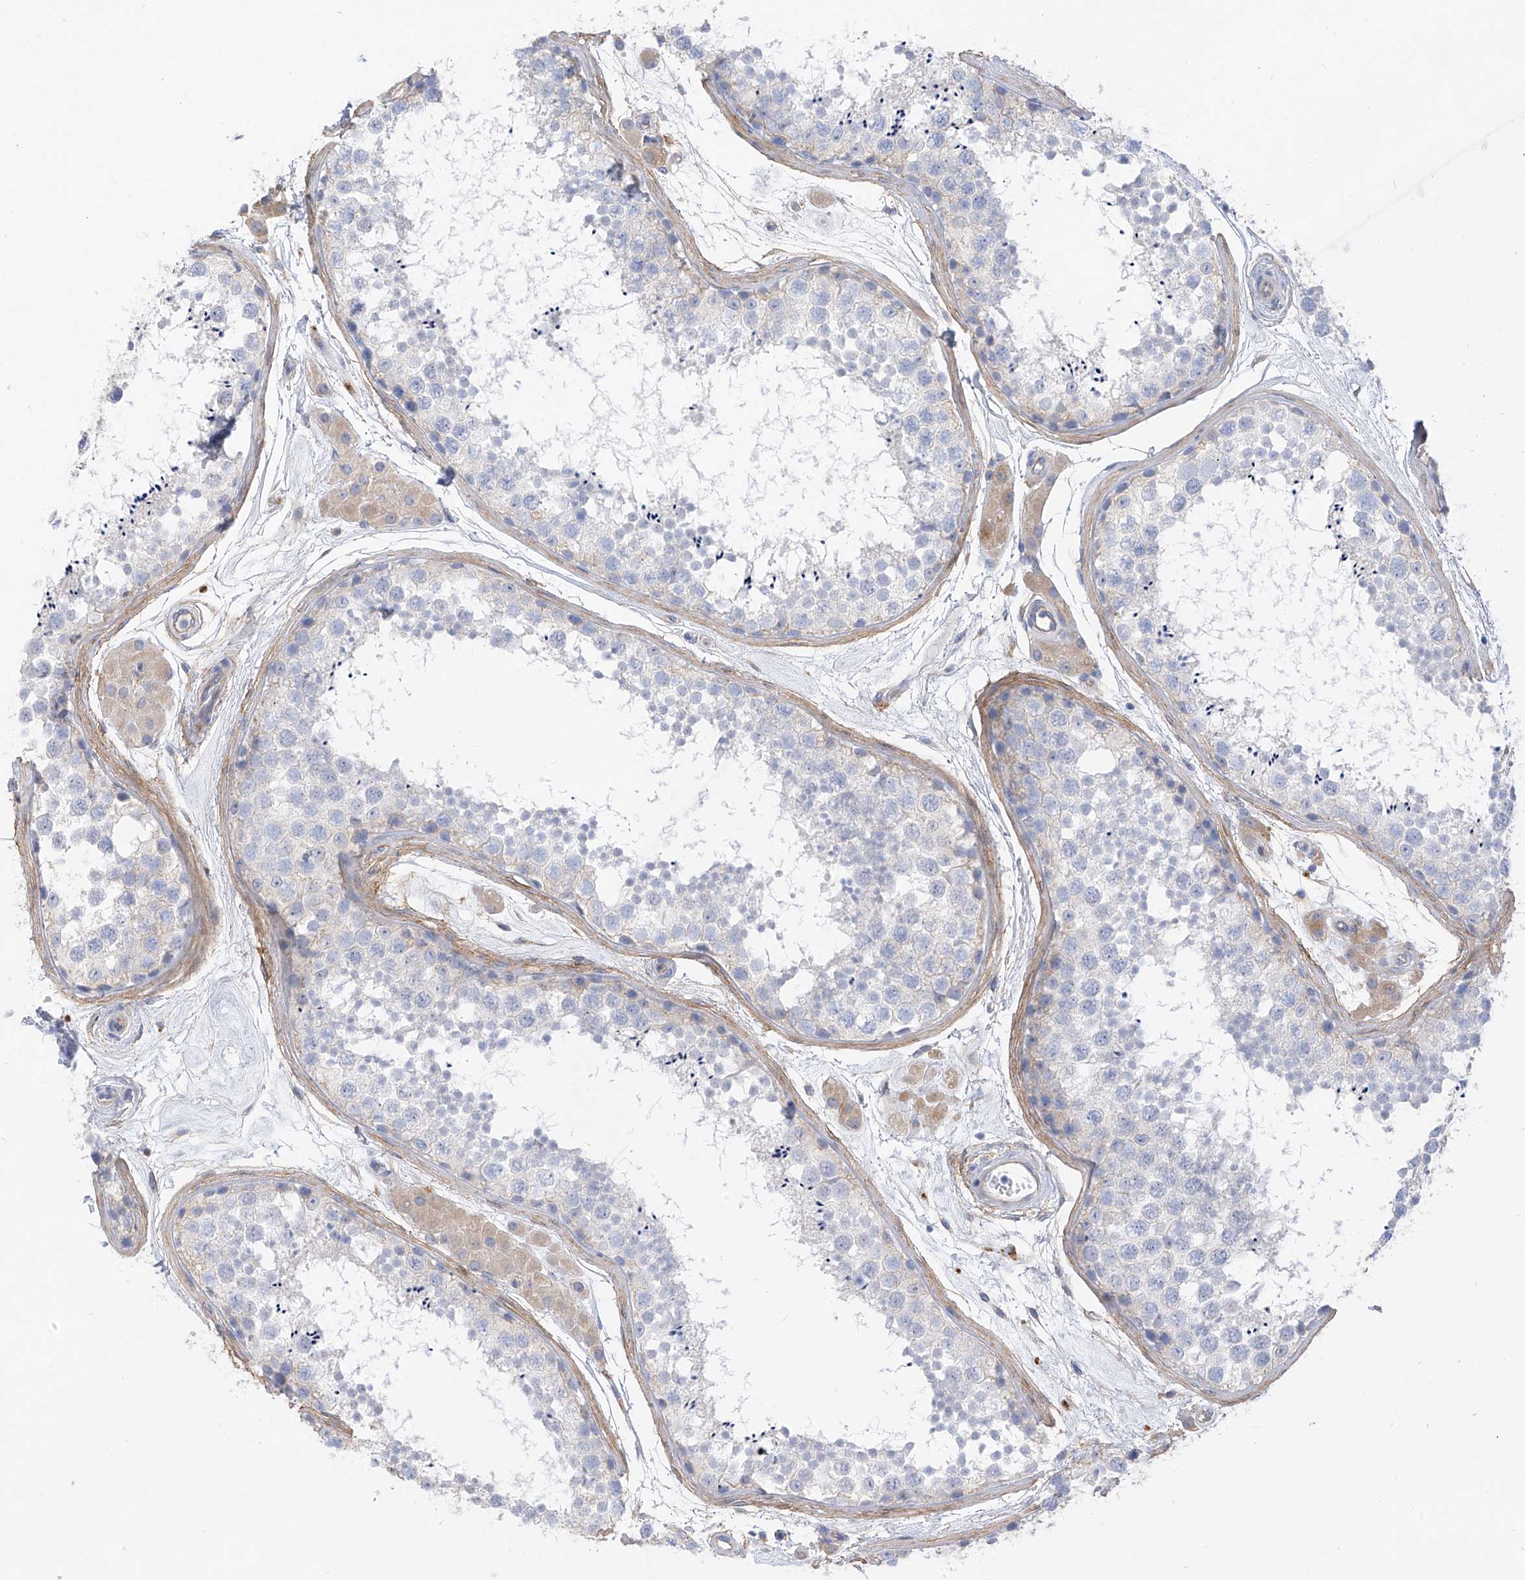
{"staining": {"intensity": "negative", "quantity": "none", "location": "none"}, "tissue": "testis", "cell_type": "Cells in seminiferous ducts", "image_type": "normal", "snomed": [{"axis": "morphology", "description": "Normal tissue, NOS"}, {"axis": "topography", "description": "Testis"}], "caption": "This is an immunohistochemistry (IHC) photomicrograph of normal human testis. There is no expression in cells in seminiferous ducts.", "gene": "ITGA9", "patient": {"sex": "male", "age": 56}}